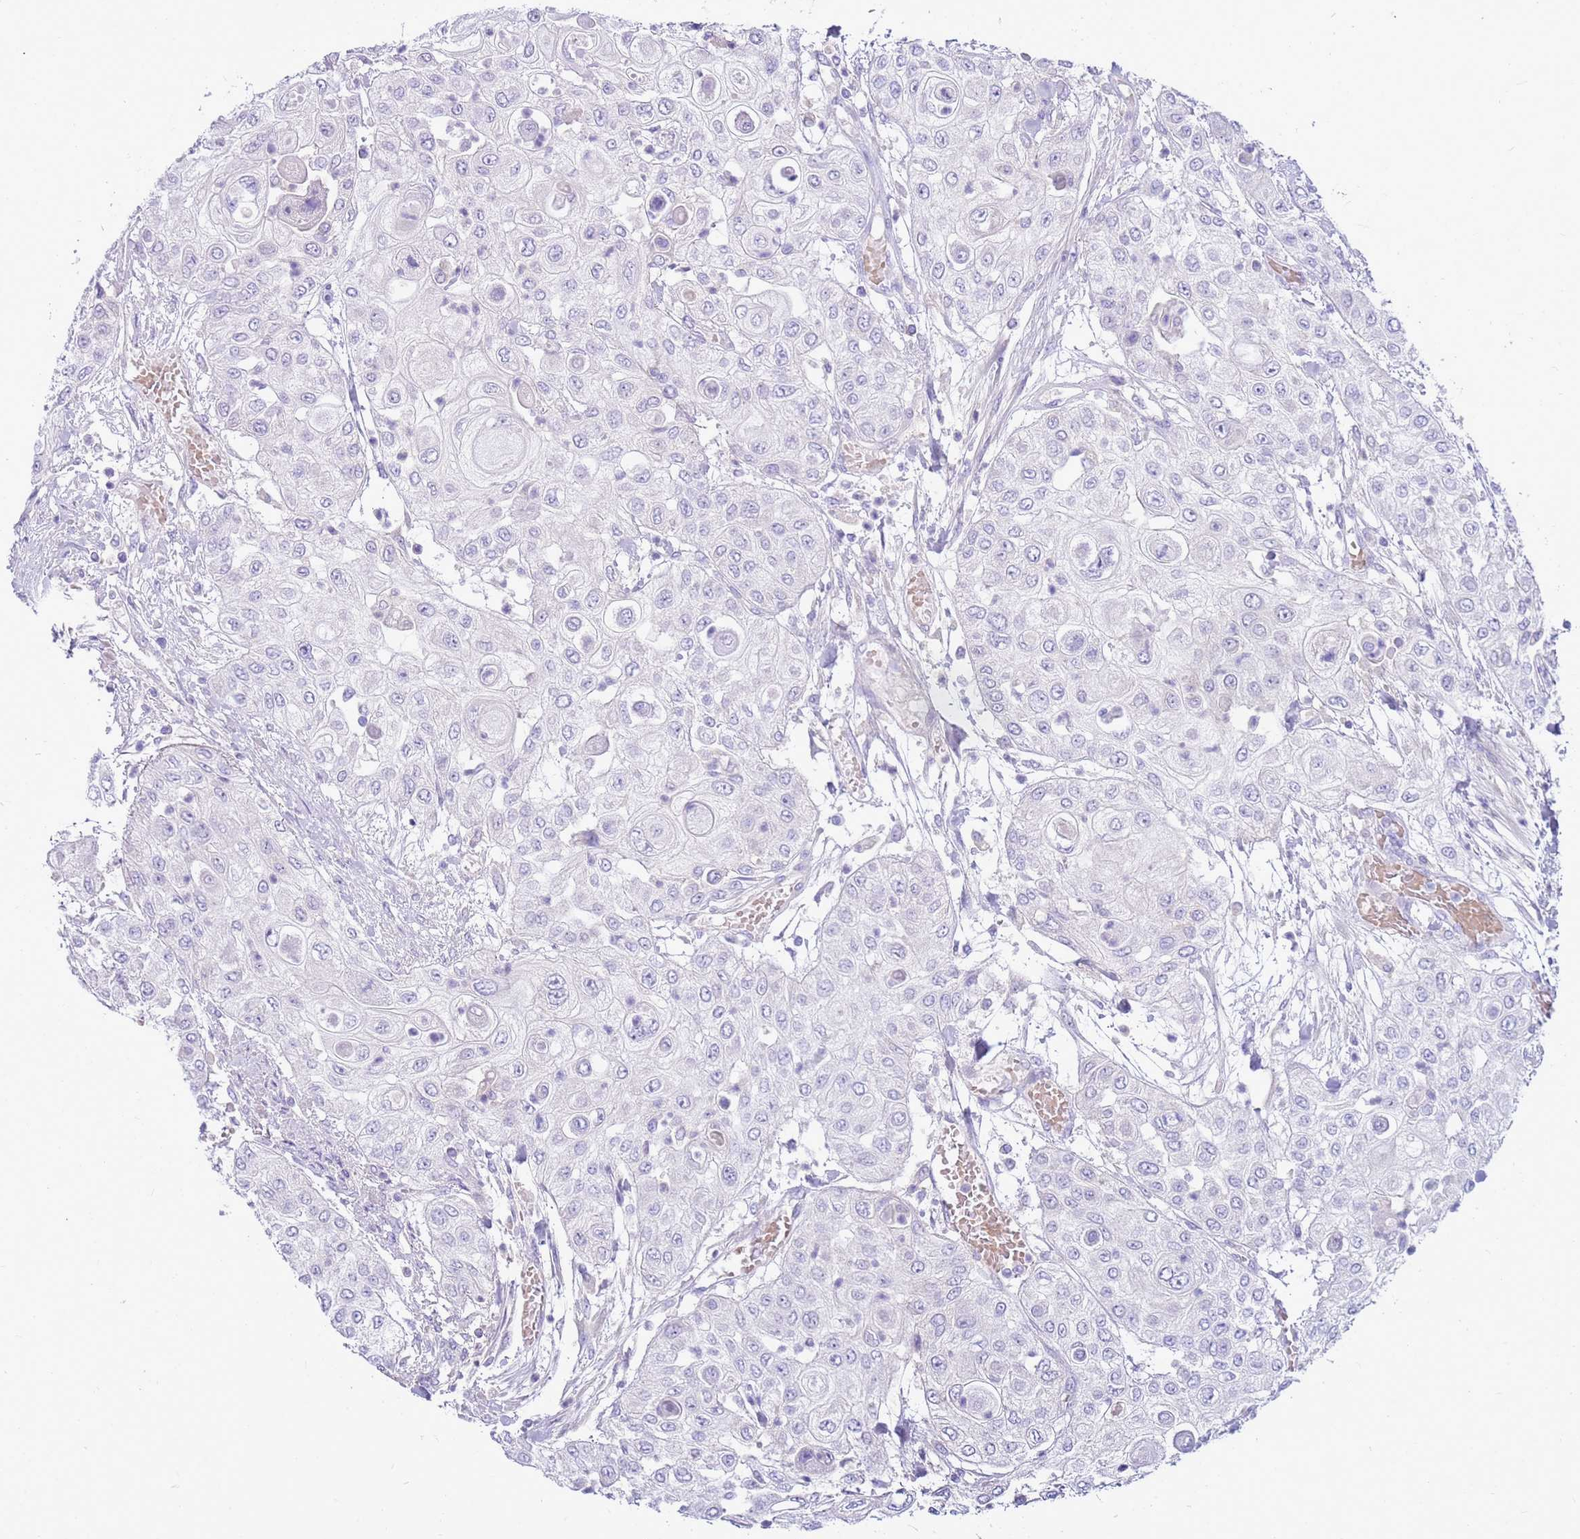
{"staining": {"intensity": "negative", "quantity": "none", "location": "none"}, "tissue": "urothelial cancer", "cell_type": "Tumor cells", "image_type": "cancer", "snomed": [{"axis": "morphology", "description": "Urothelial carcinoma, High grade"}, {"axis": "topography", "description": "Urinary bladder"}], "caption": "A high-resolution histopathology image shows IHC staining of urothelial cancer, which reveals no significant staining in tumor cells. Nuclei are stained in blue.", "gene": "EVPLL", "patient": {"sex": "female", "age": 79}}